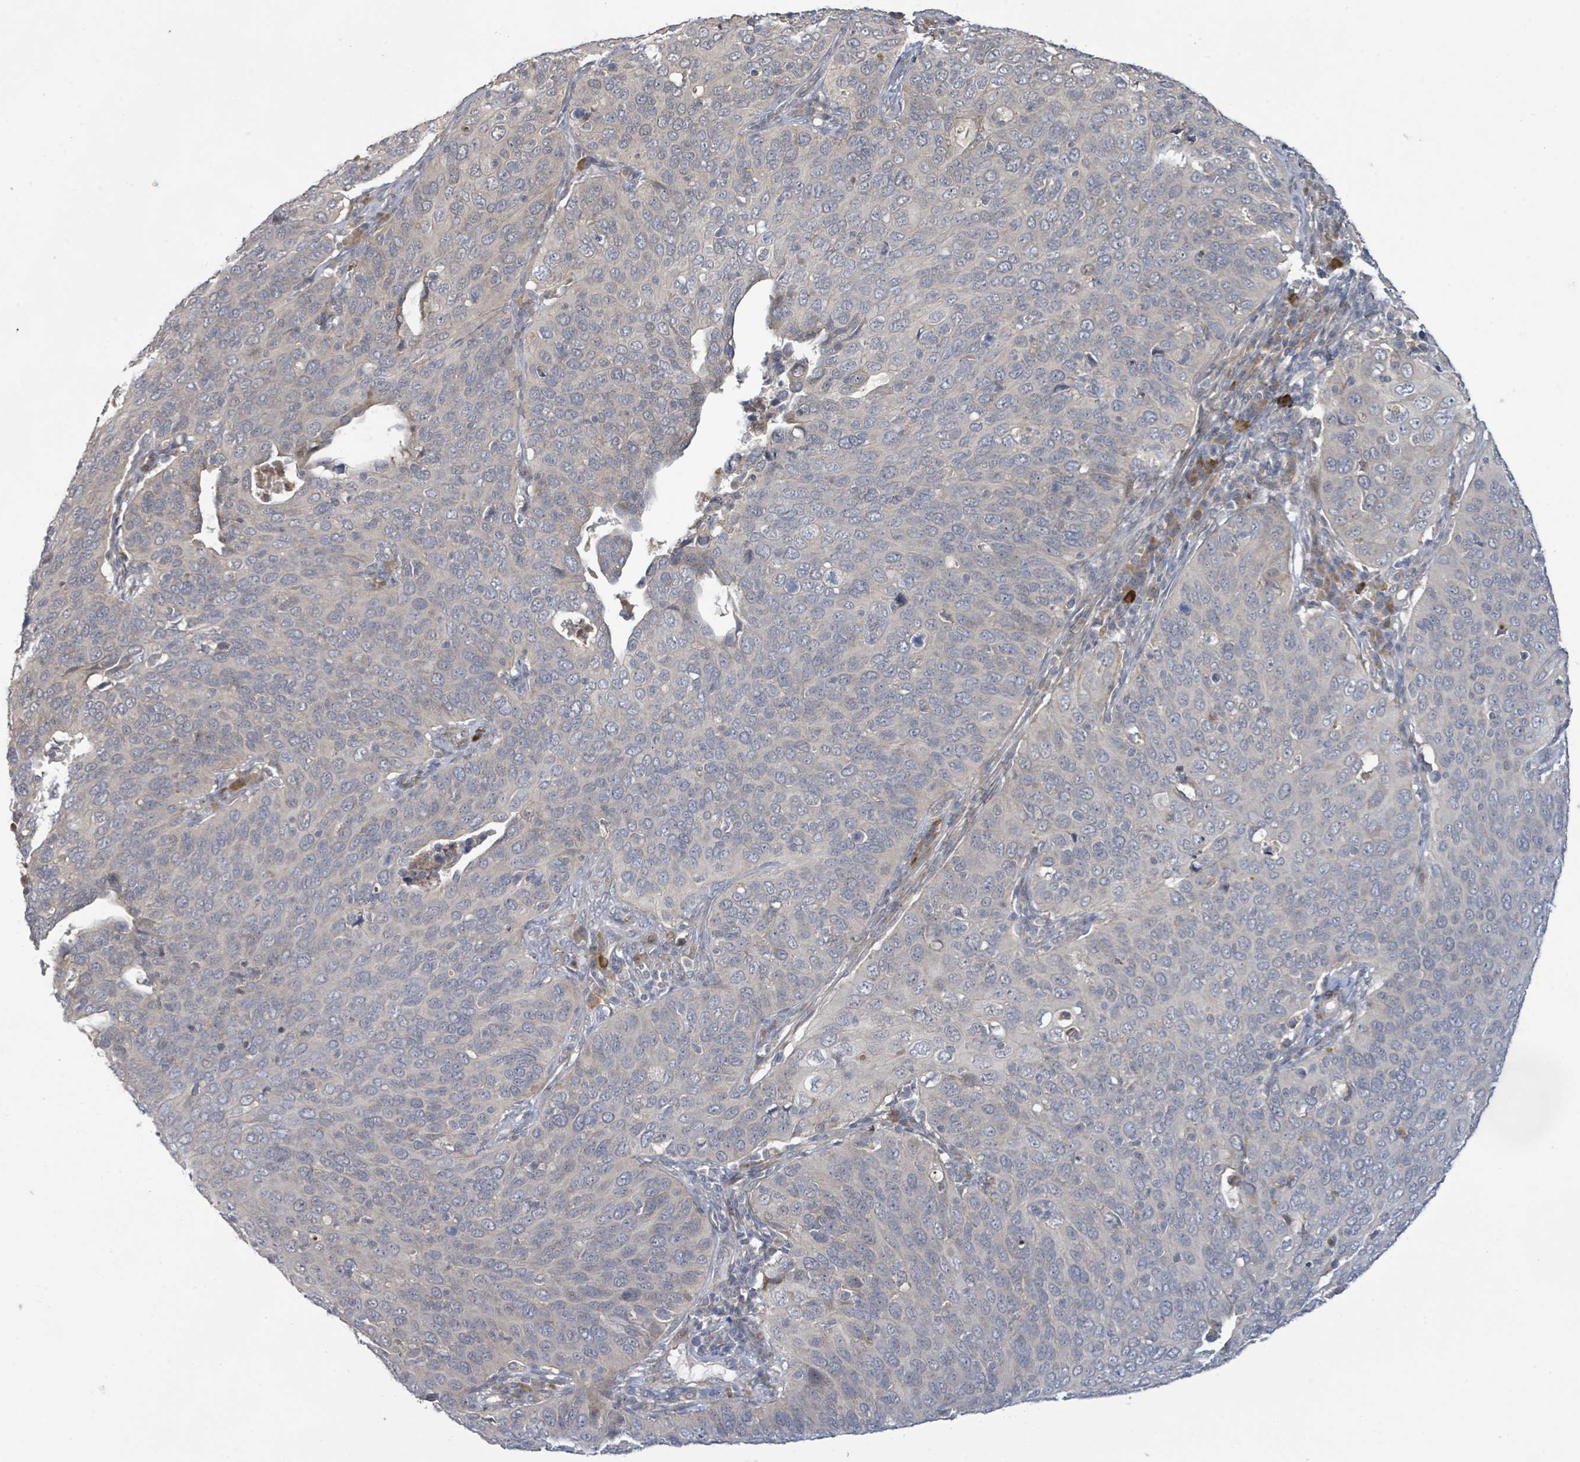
{"staining": {"intensity": "negative", "quantity": "none", "location": "none"}, "tissue": "cervical cancer", "cell_type": "Tumor cells", "image_type": "cancer", "snomed": [{"axis": "morphology", "description": "Squamous cell carcinoma, NOS"}, {"axis": "topography", "description": "Cervix"}], "caption": "This is an immunohistochemistry micrograph of human cervical cancer. There is no staining in tumor cells.", "gene": "SLIT3", "patient": {"sex": "female", "age": 36}}